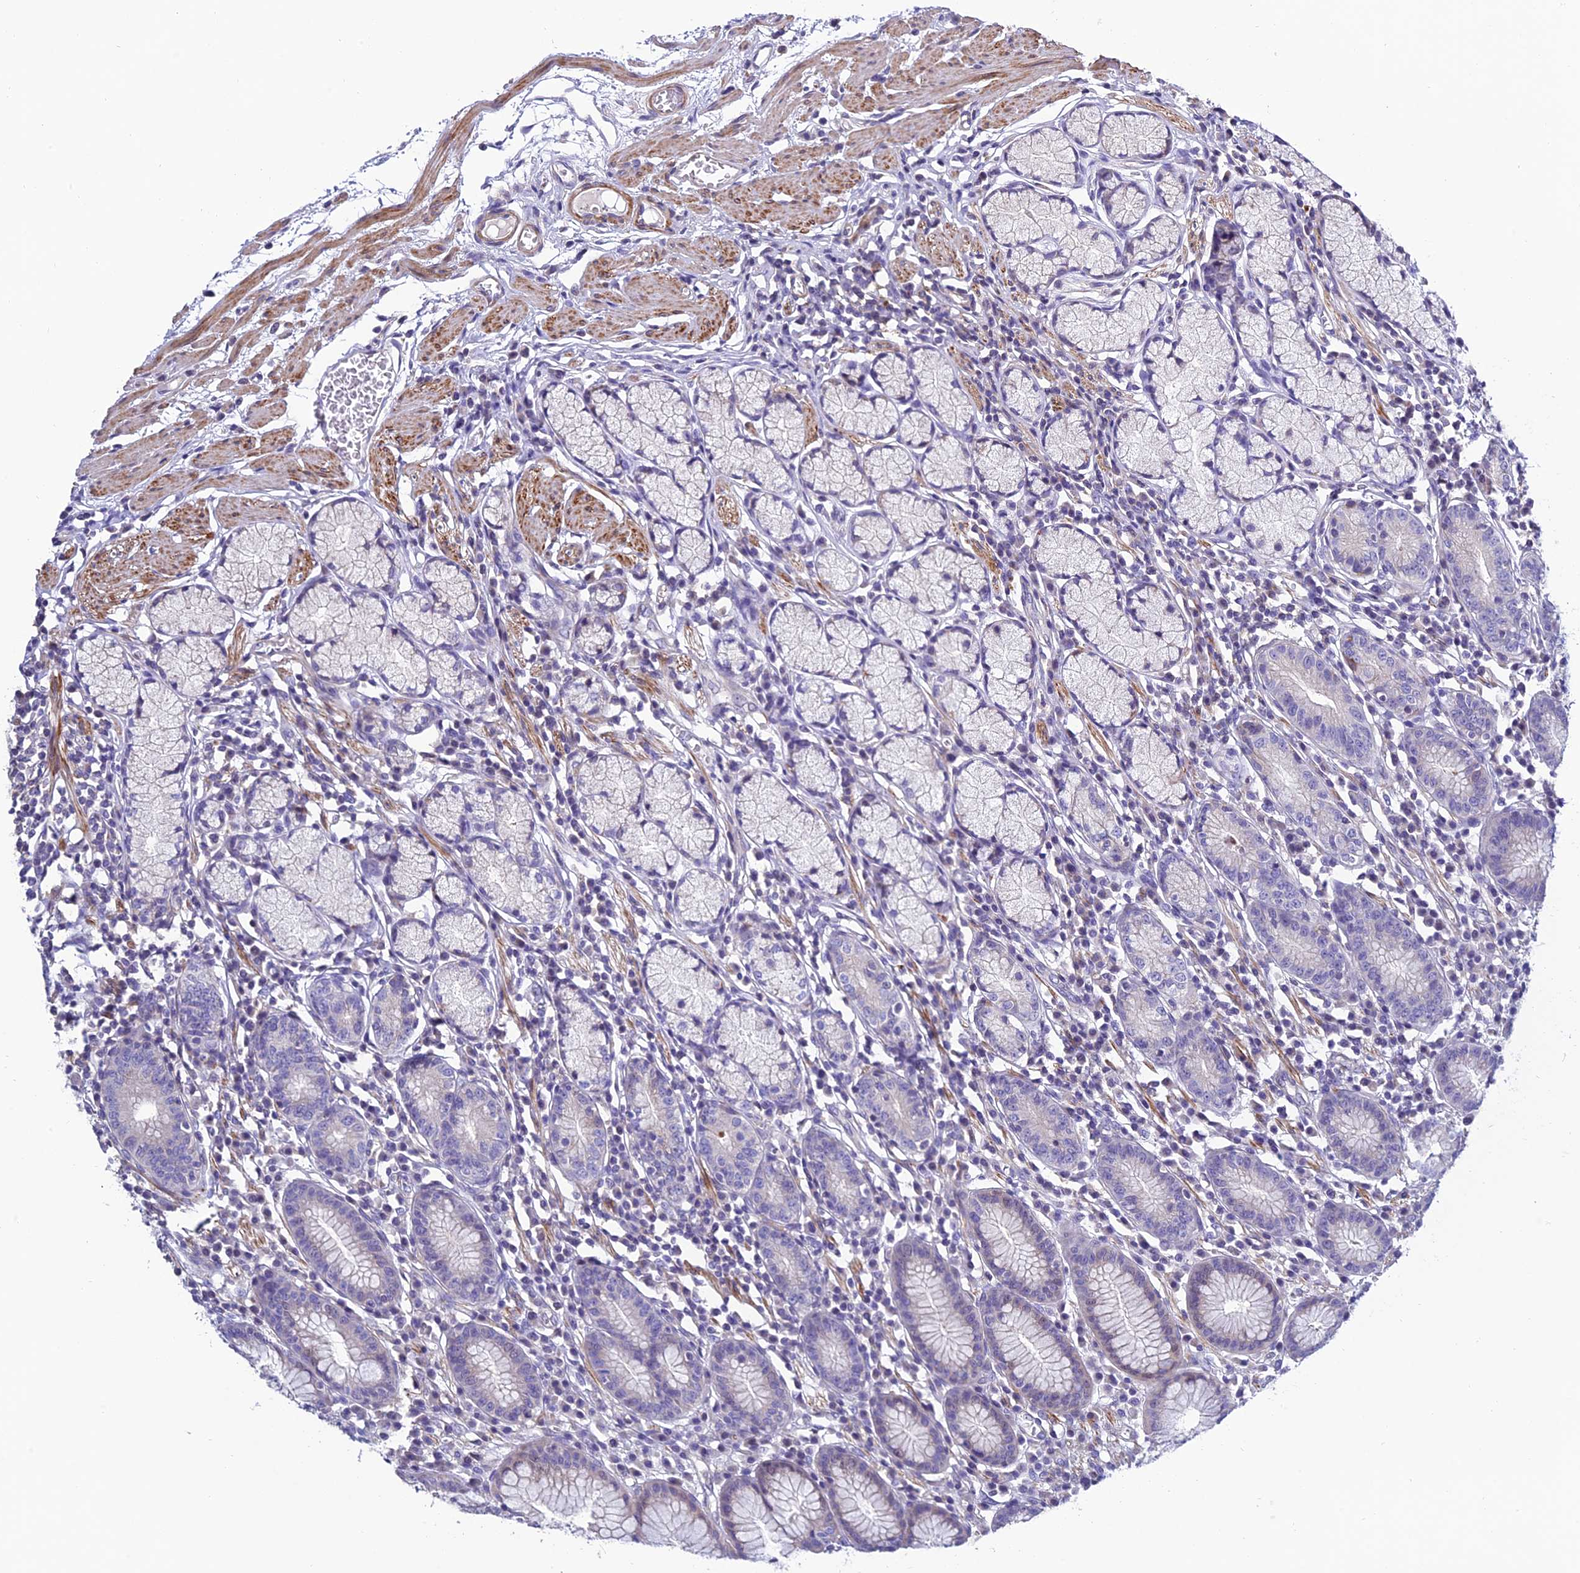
{"staining": {"intensity": "weak", "quantity": "<25%", "location": "cytoplasmic/membranous"}, "tissue": "stomach", "cell_type": "Glandular cells", "image_type": "normal", "snomed": [{"axis": "morphology", "description": "Normal tissue, NOS"}, {"axis": "topography", "description": "Stomach"}], "caption": "Immunohistochemistry (IHC) image of unremarkable human stomach stained for a protein (brown), which shows no expression in glandular cells.", "gene": "FAM178B", "patient": {"sex": "male", "age": 55}}